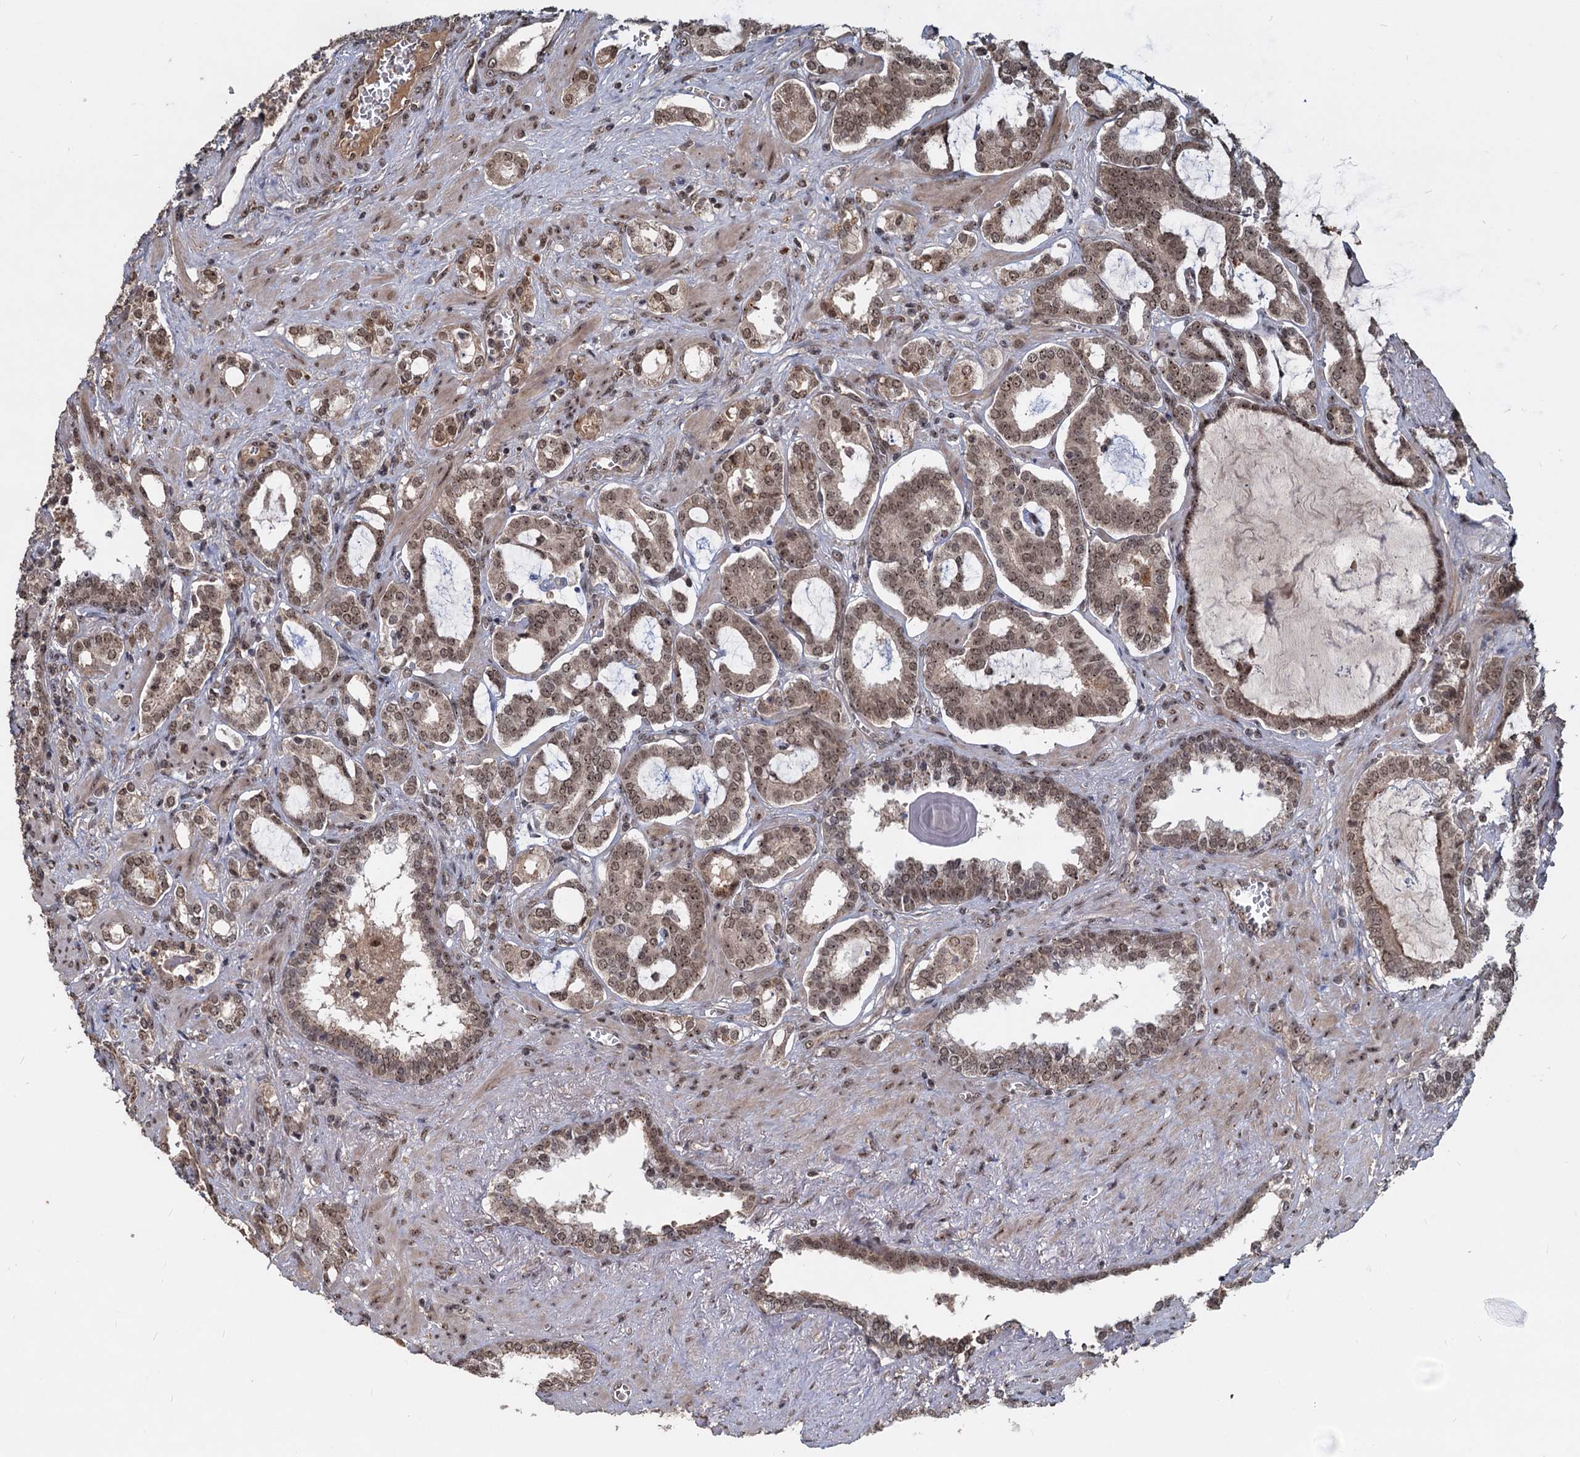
{"staining": {"intensity": "moderate", "quantity": ">75%", "location": "cytoplasmic/membranous,nuclear"}, "tissue": "prostate cancer", "cell_type": "Tumor cells", "image_type": "cancer", "snomed": [{"axis": "morphology", "description": "Adenocarcinoma, High grade"}, {"axis": "topography", "description": "Prostate and seminal vesicle, NOS"}], "caption": "An immunohistochemistry (IHC) image of neoplastic tissue is shown. Protein staining in brown labels moderate cytoplasmic/membranous and nuclear positivity in prostate cancer within tumor cells. The staining was performed using DAB to visualize the protein expression in brown, while the nuclei were stained in blue with hematoxylin (Magnification: 20x).", "gene": "FAM216B", "patient": {"sex": "male", "age": 67}}